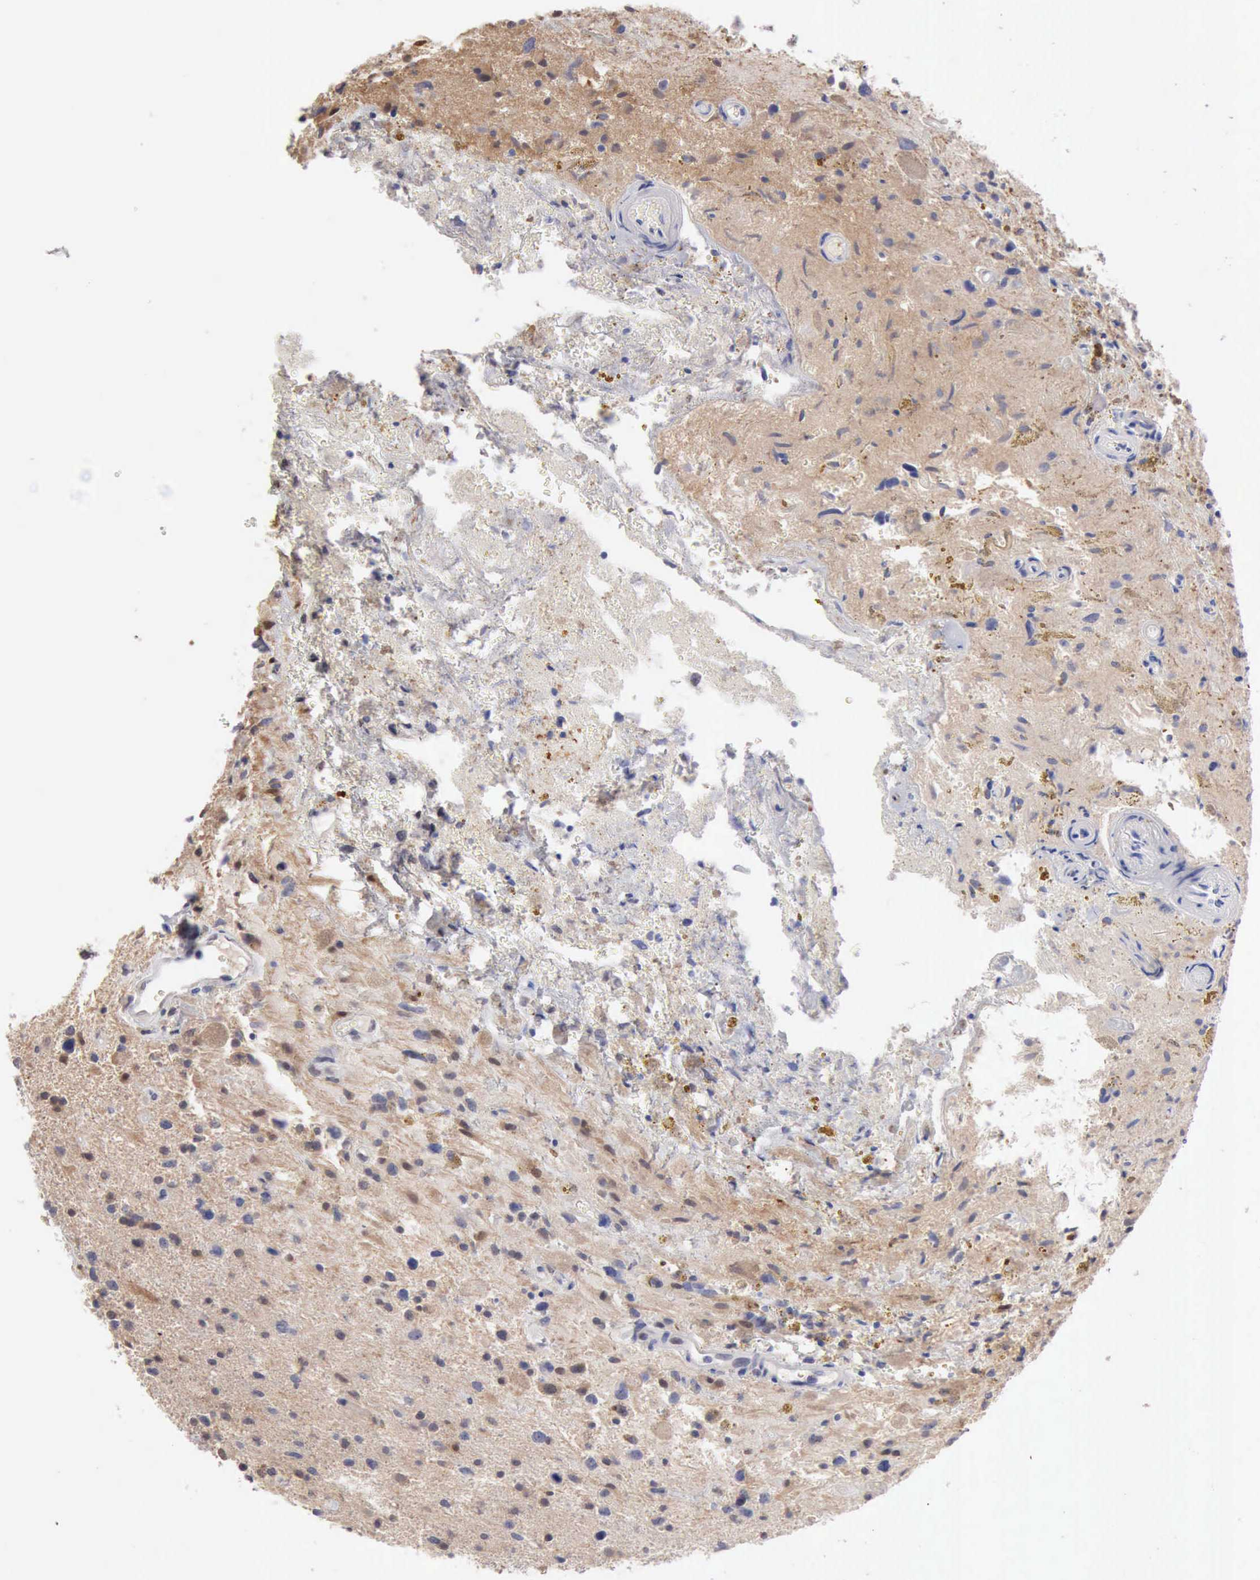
{"staining": {"intensity": "weak", "quantity": ">75%", "location": "cytoplasmic/membranous,nuclear"}, "tissue": "glioma", "cell_type": "Tumor cells", "image_type": "cancer", "snomed": [{"axis": "morphology", "description": "Glioma, malignant, High grade"}, {"axis": "topography", "description": "Brain"}], "caption": "Immunohistochemistry micrograph of human glioma stained for a protein (brown), which displays low levels of weak cytoplasmic/membranous and nuclear staining in approximately >75% of tumor cells.", "gene": "PTGR2", "patient": {"sex": "male", "age": 48}}